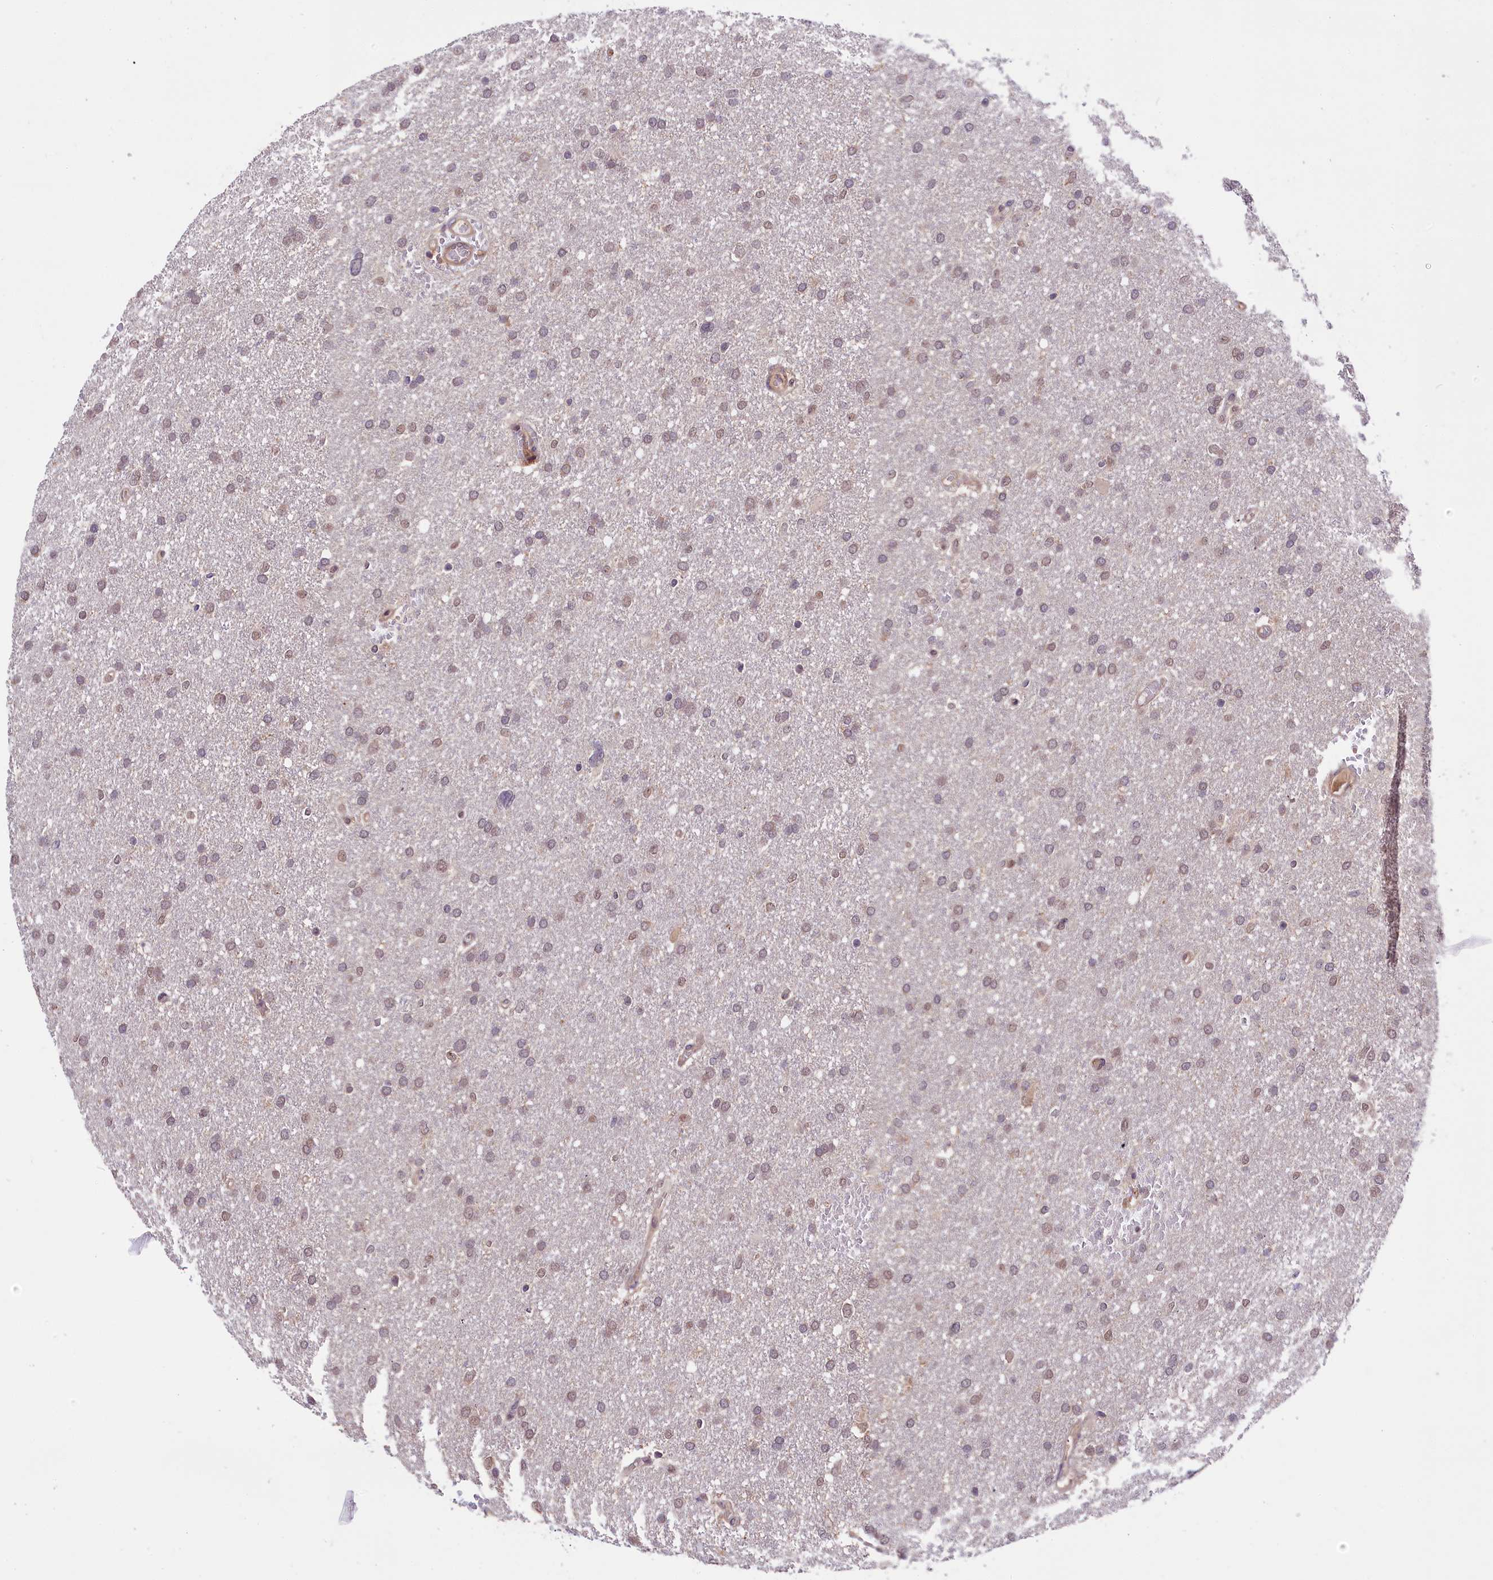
{"staining": {"intensity": "weak", "quantity": "25%-75%", "location": "nuclear"}, "tissue": "glioma", "cell_type": "Tumor cells", "image_type": "cancer", "snomed": [{"axis": "morphology", "description": "Glioma, malignant, High grade"}, {"axis": "topography", "description": "Cerebral cortex"}], "caption": "IHC image of neoplastic tissue: malignant glioma (high-grade) stained using IHC shows low levels of weak protein expression localized specifically in the nuclear of tumor cells, appearing as a nuclear brown color.", "gene": "SKIDA1", "patient": {"sex": "female", "age": 36}}